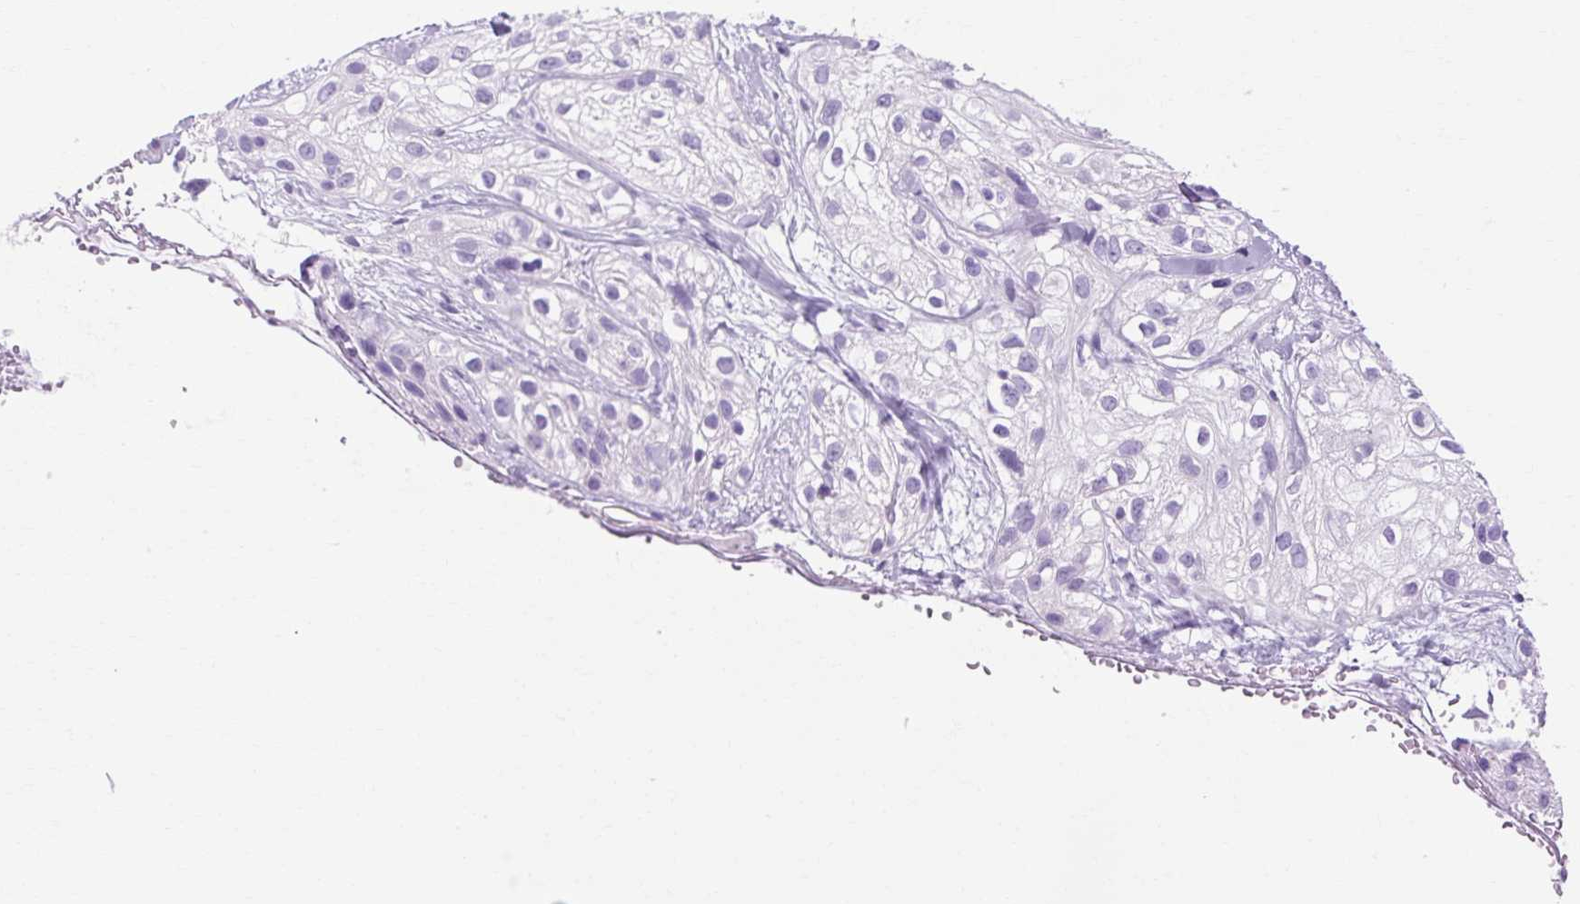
{"staining": {"intensity": "negative", "quantity": "none", "location": "none"}, "tissue": "skin cancer", "cell_type": "Tumor cells", "image_type": "cancer", "snomed": [{"axis": "morphology", "description": "Squamous cell carcinoma, NOS"}, {"axis": "topography", "description": "Skin"}], "caption": "Skin cancer was stained to show a protein in brown. There is no significant expression in tumor cells. (DAB IHC with hematoxylin counter stain).", "gene": "OOEP", "patient": {"sex": "male", "age": 82}}